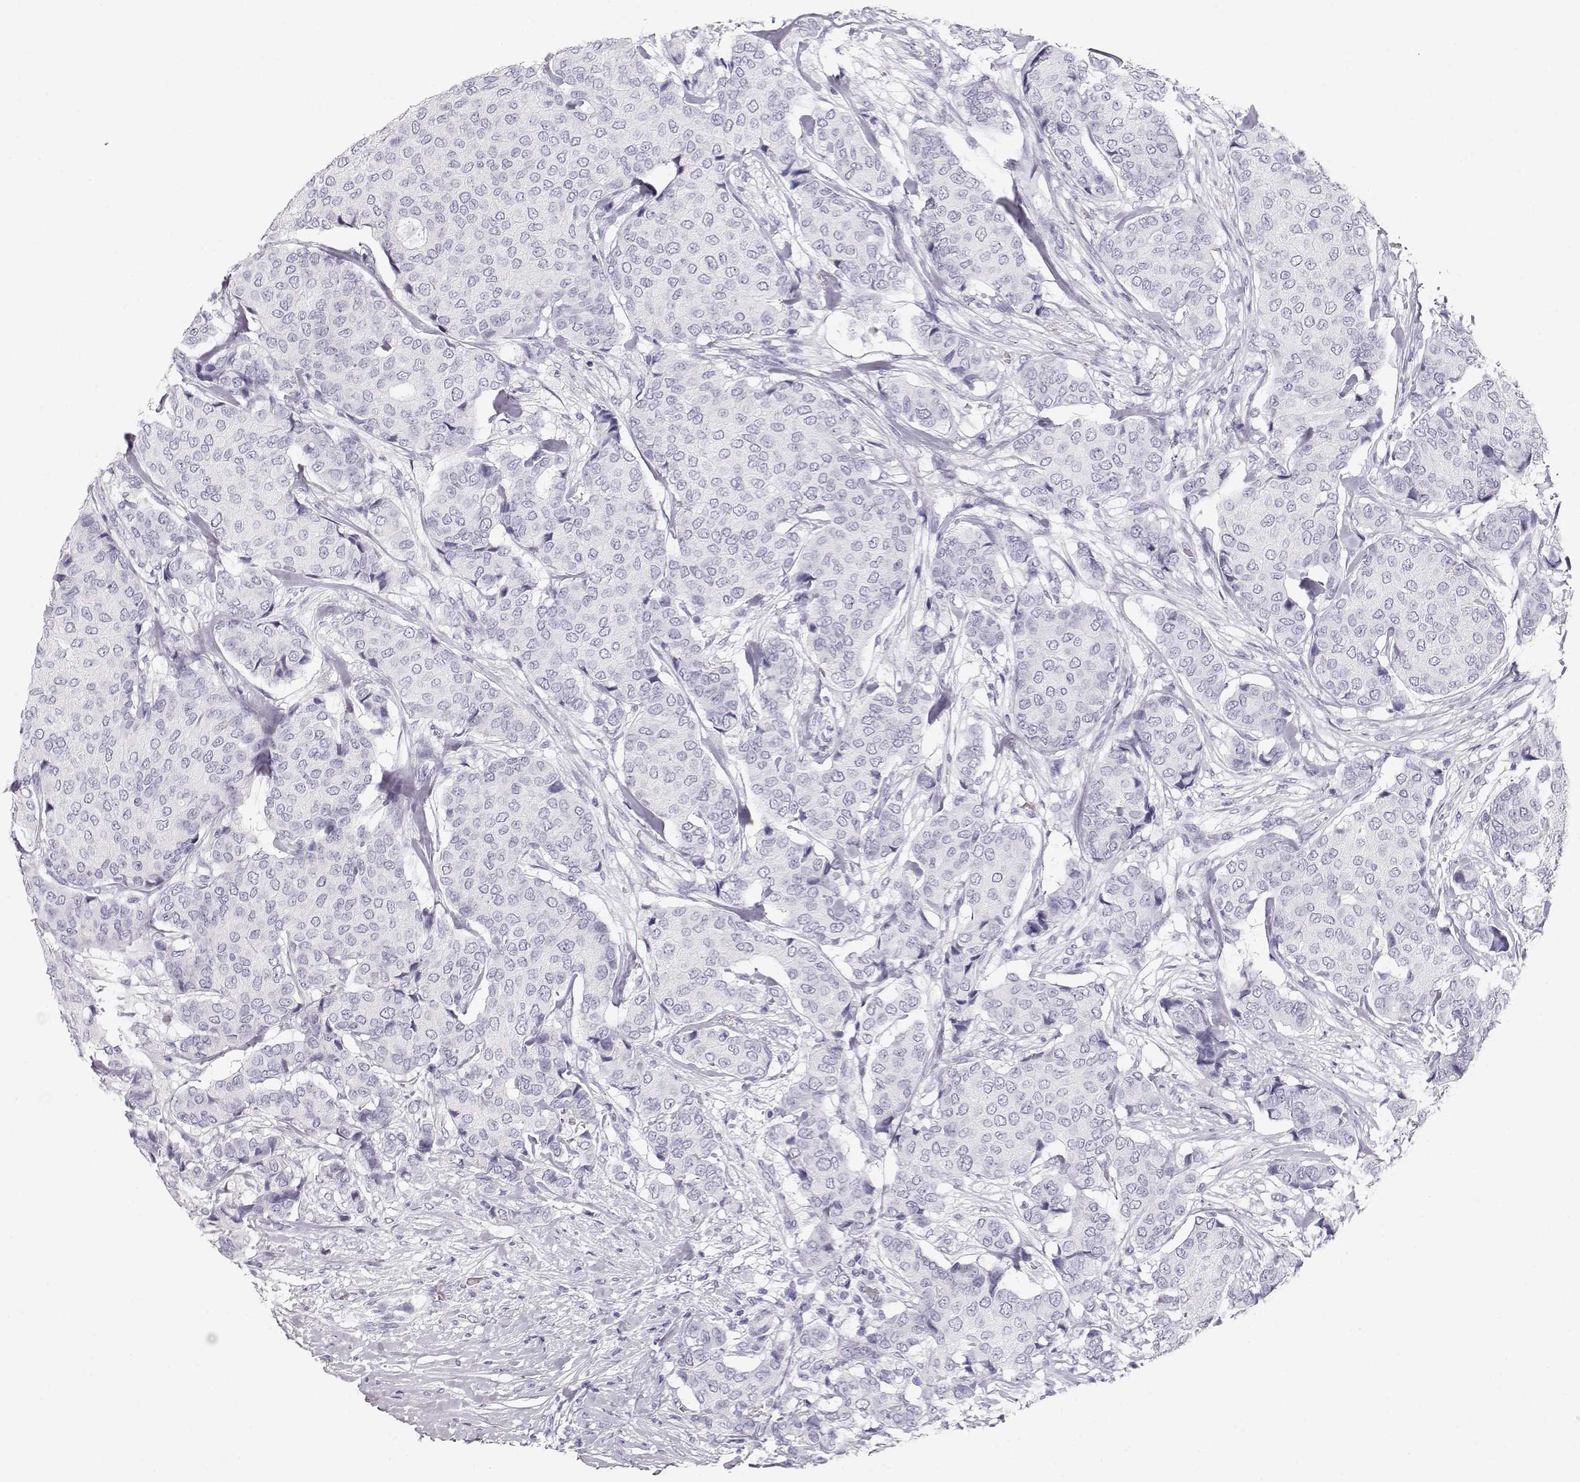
{"staining": {"intensity": "negative", "quantity": "none", "location": "none"}, "tissue": "breast cancer", "cell_type": "Tumor cells", "image_type": "cancer", "snomed": [{"axis": "morphology", "description": "Duct carcinoma"}, {"axis": "topography", "description": "Breast"}], "caption": "Immunohistochemistry image of human invasive ductal carcinoma (breast) stained for a protein (brown), which reveals no staining in tumor cells.", "gene": "MAGEC1", "patient": {"sex": "female", "age": 75}}